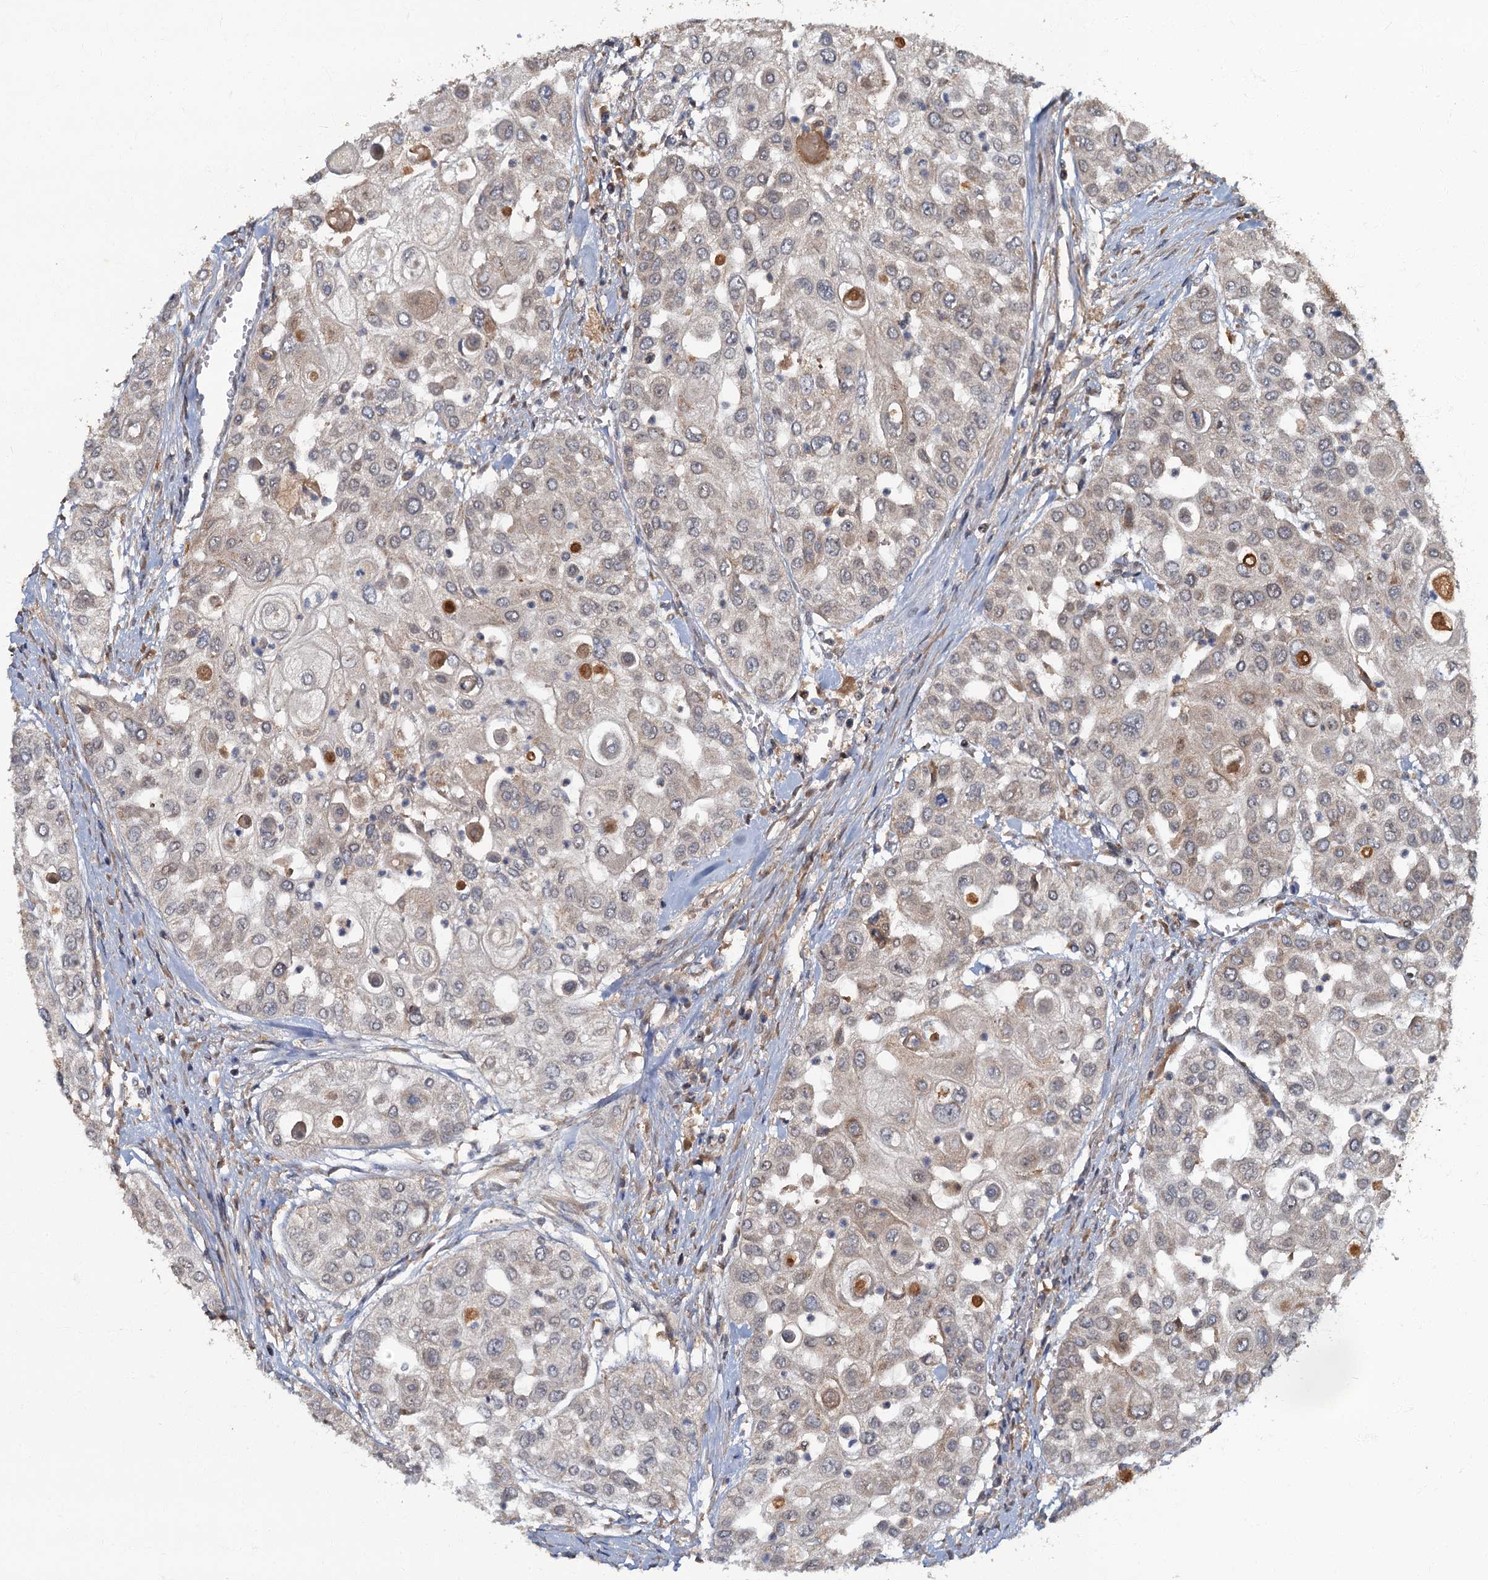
{"staining": {"intensity": "weak", "quantity": "<25%", "location": "cytoplasmic/membranous"}, "tissue": "urothelial cancer", "cell_type": "Tumor cells", "image_type": "cancer", "snomed": [{"axis": "morphology", "description": "Urothelial carcinoma, High grade"}, {"axis": "topography", "description": "Urinary bladder"}], "caption": "This is a histopathology image of immunohistochemistry staining of urothelial cancer, which shows no staining in tumor cells.", "gene": "WDCP", "patient": {"sex": "female", "age": 79}}